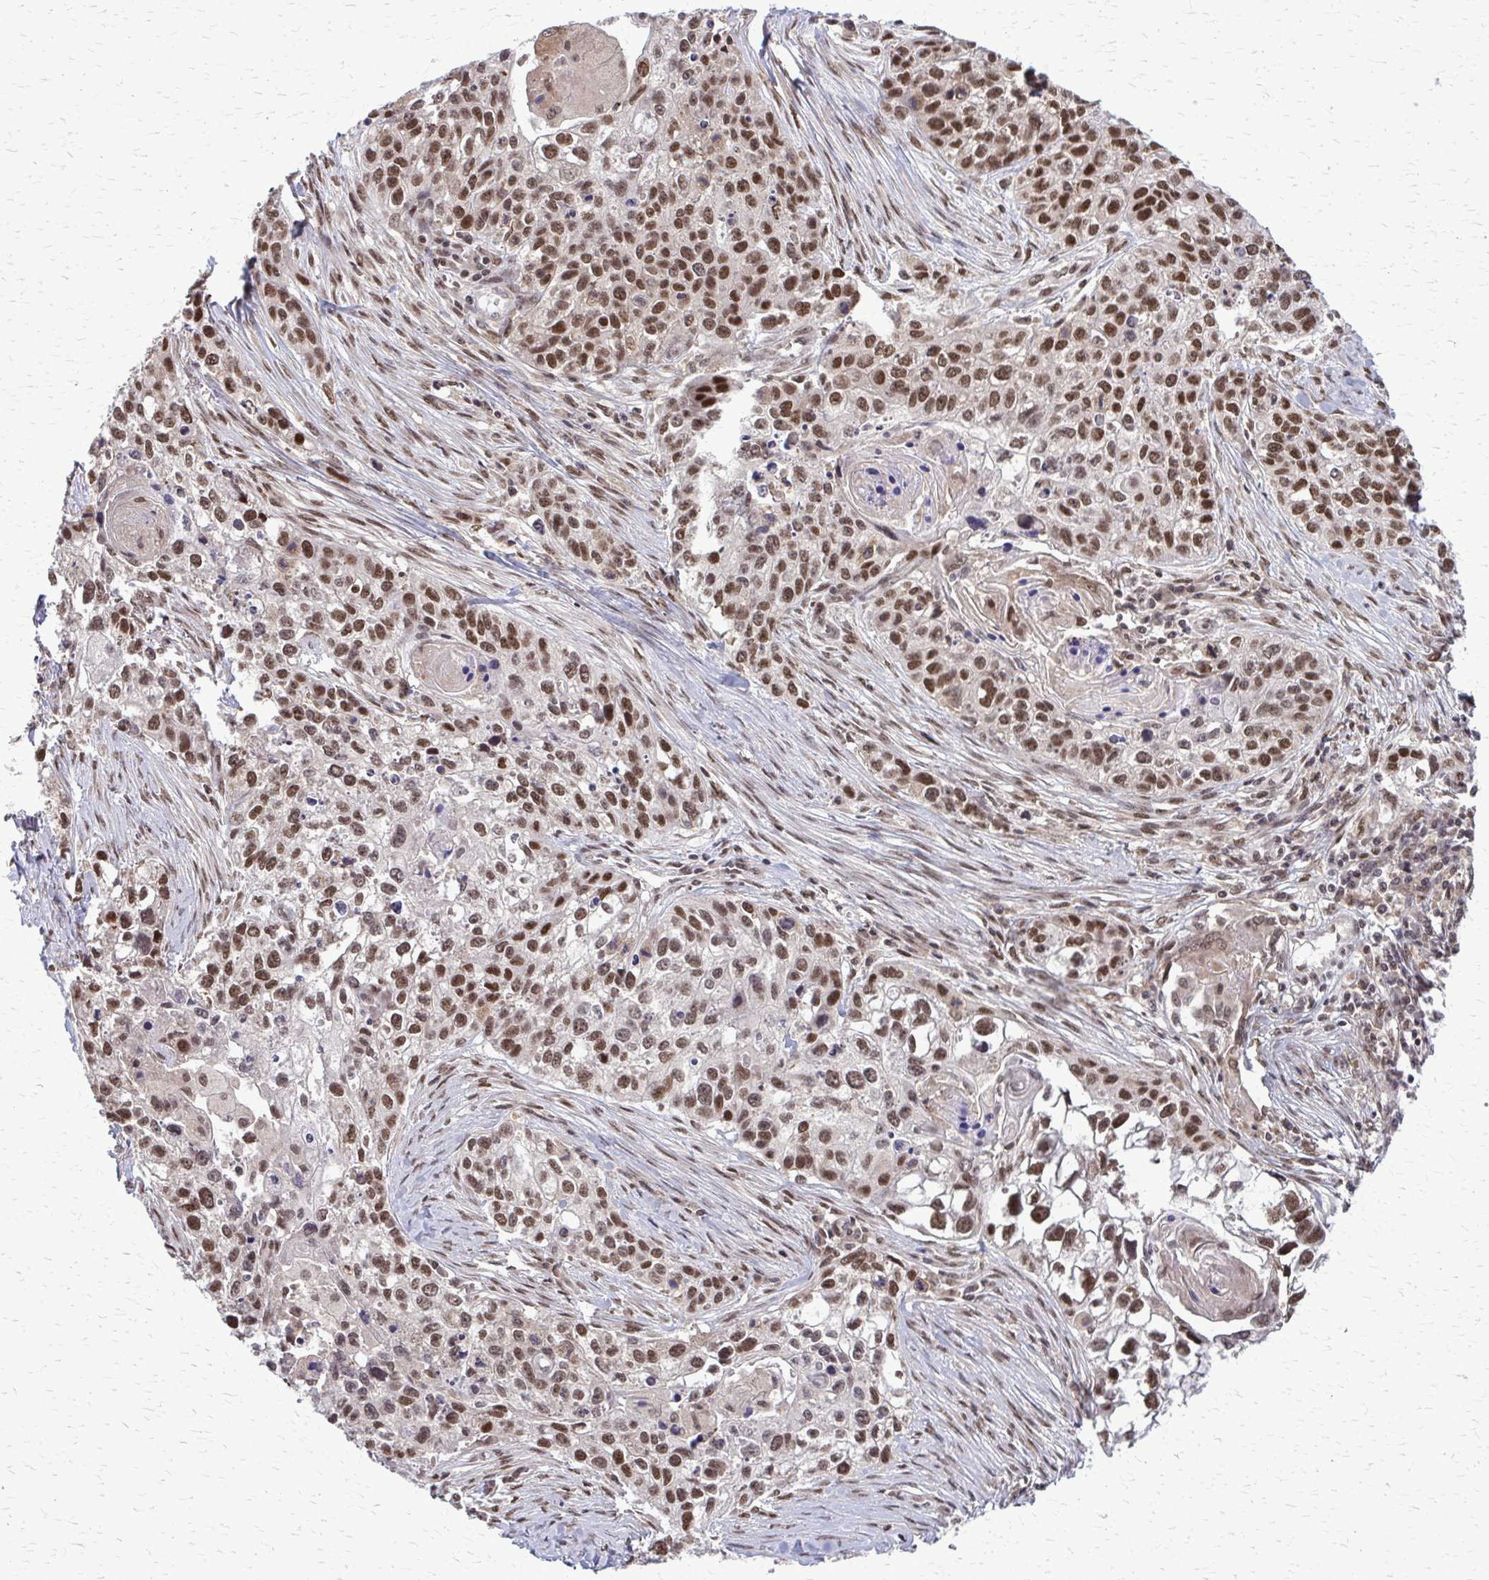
{"staining": {"intensity": "moderate", "quantity": ">75%", "location": "nuclear"}, "tissue": "lung cancer", "cell_type": "Tumor cells", "image_type": "cancer", "snomed": [{"axis": "morphology", "description": "Squamous cell carcinoma, NOS"}, {"axis": "topography", "description": "Lung"}], "caption": "Human lung squamous cell carcinoma stained for a protein (brown) shows moderate nuclear positive positivity in about >75% of tumor cells.", "gene": "HDAC3", "patient": {"sex": "male", "age": 74}}